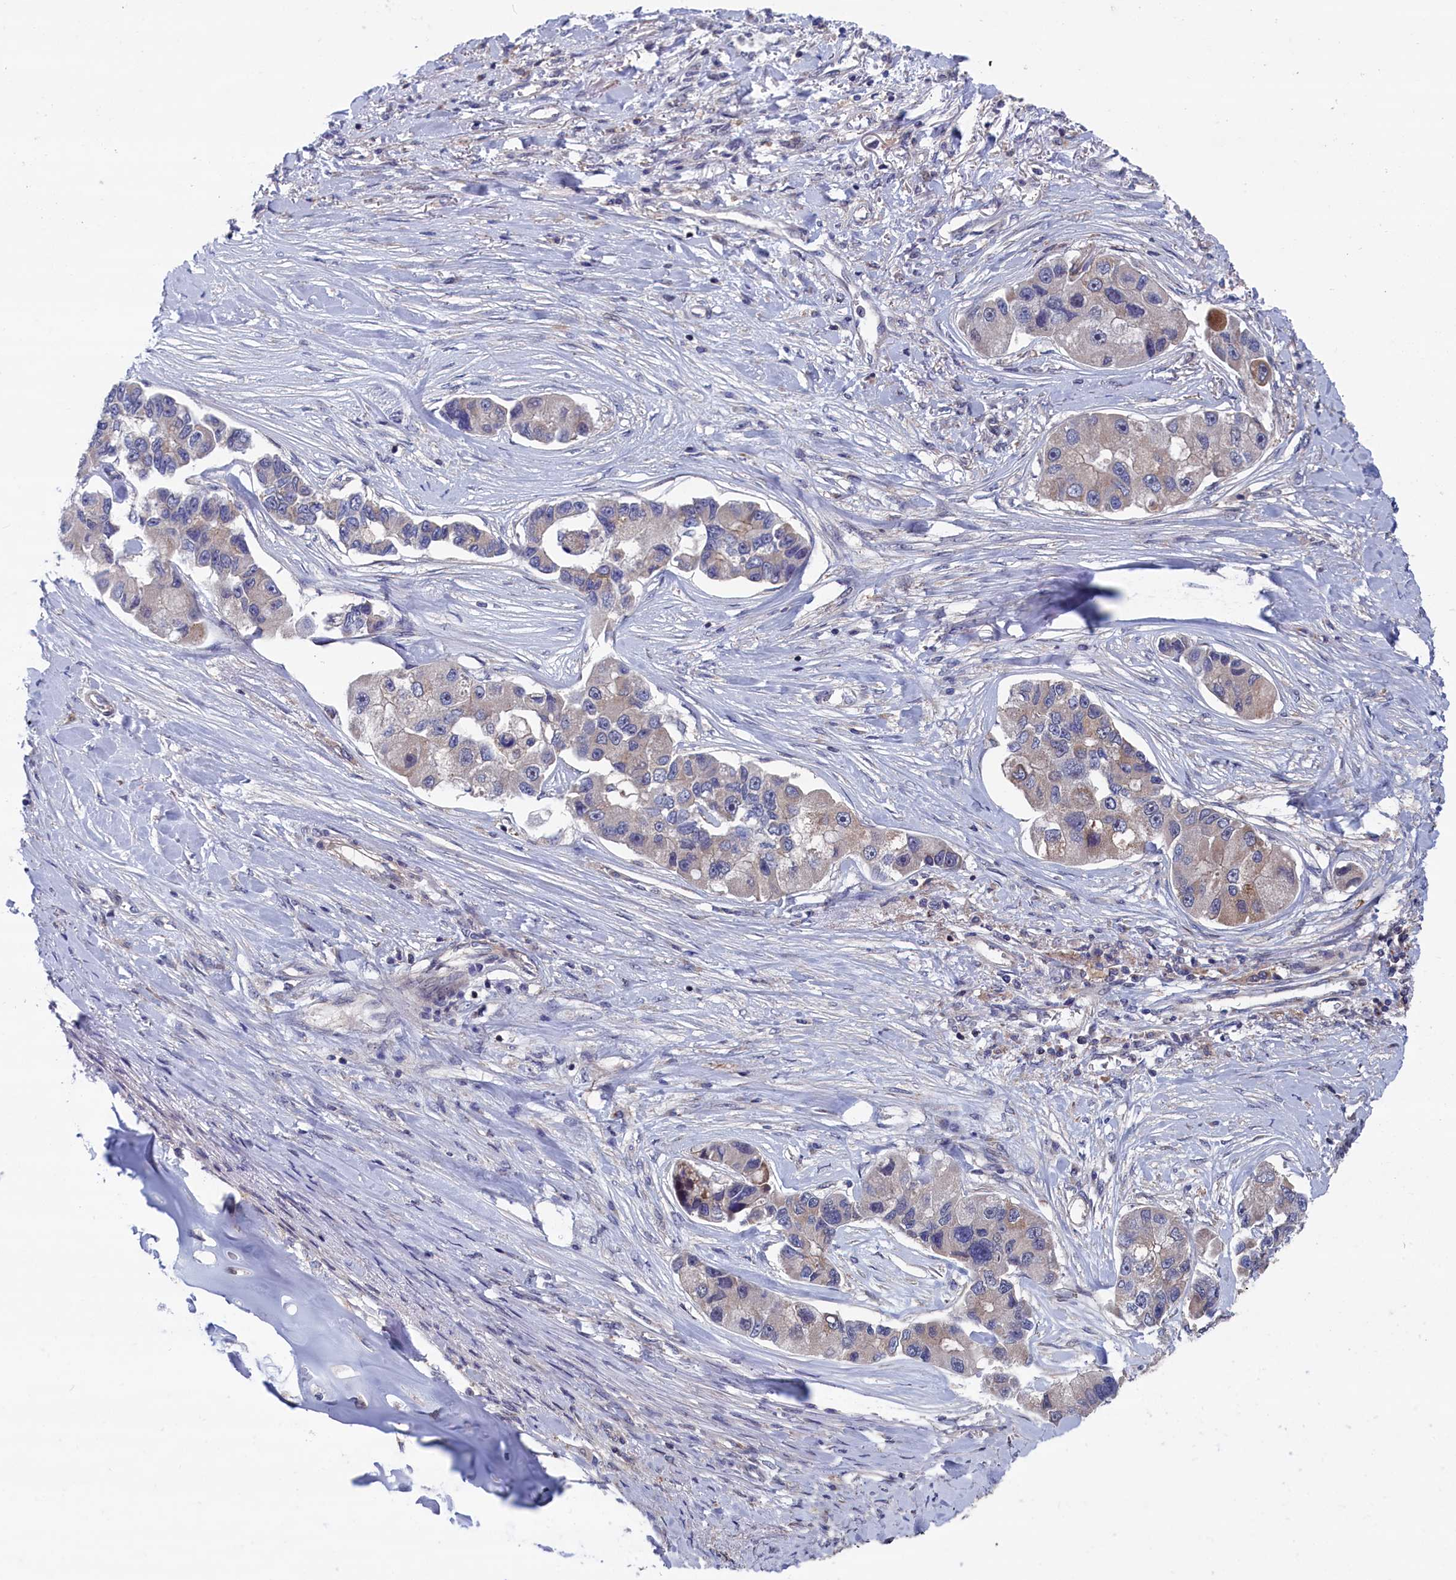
{"staining": {"intensity": "weak", "quantity": "<25%", "location": "cytoplasmic/membranous"}, "tissue": "lung cancer", "cell_type": "Tumor cells", "image_type": "cancer", "snomed": [{"axis": "morphology", "description": "Adenocarcinoma, NOS"}, {"axis": "topography", "description": "Lung"}], "caption": "Histopathology image shows no significant protein staining in tumor cells of adenocarcinoma (lung).", "gene": "SPATA13", "patient": {"sex": "female", "age": 54}}